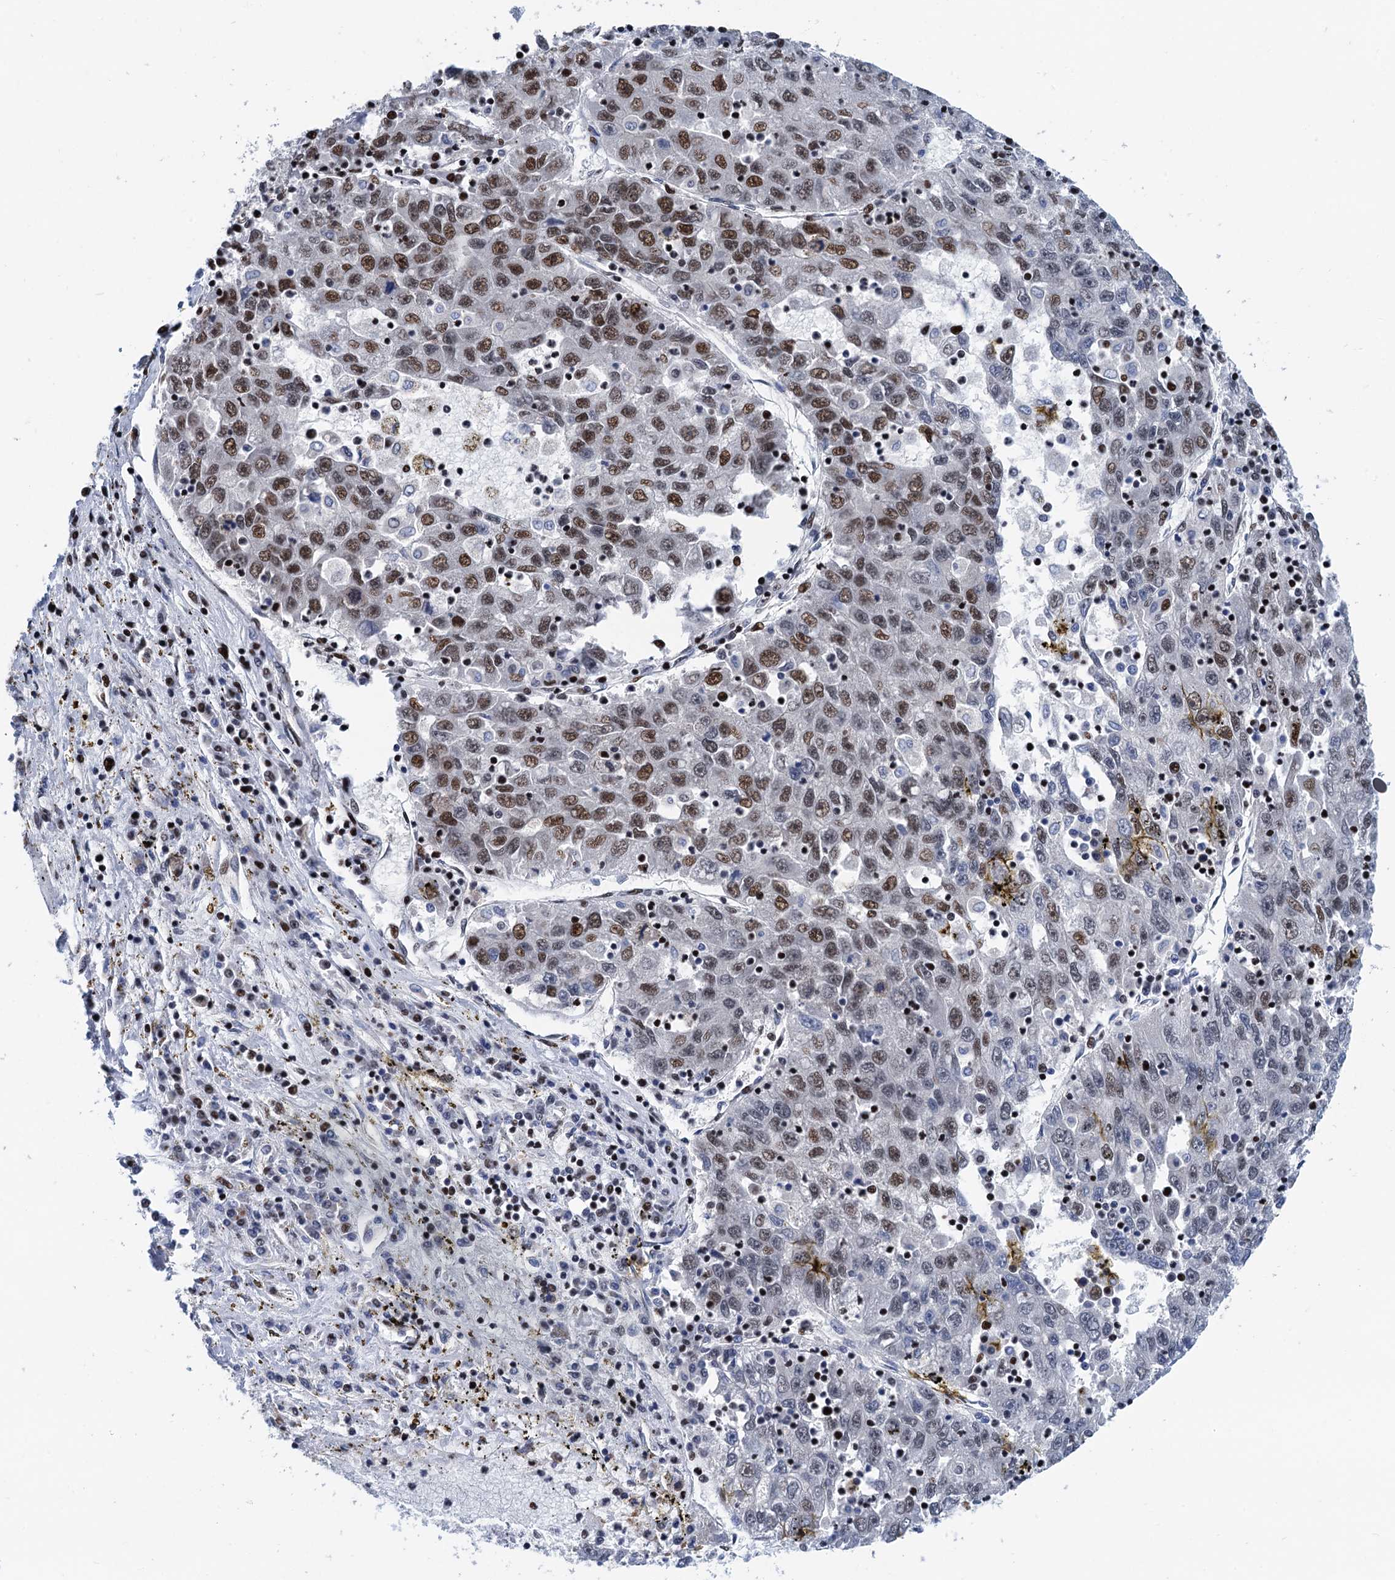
{"staining": {"intensity": "moderate", "quantity": "25%-75%", "location": "nuclear"}, "tissue": "liver cancer", "cell_type": "Tumor cells", "image_type": "cancer", "snomed": [{"axis": "morphology", "description": "Carcinoma, Hepatocellular, NOS"}, {"axis": "topography", "description": "Liver"}], "caption": "This image reveals immunohistochemistry (IHC) staining of liver cancer (hepatocellular carcinoma), with medium moderate nuclear positivity in approximately 25%-75% of tumor cells.", "gene": "PPP4R1", "patient": {"sex": "male", "age": 49}}